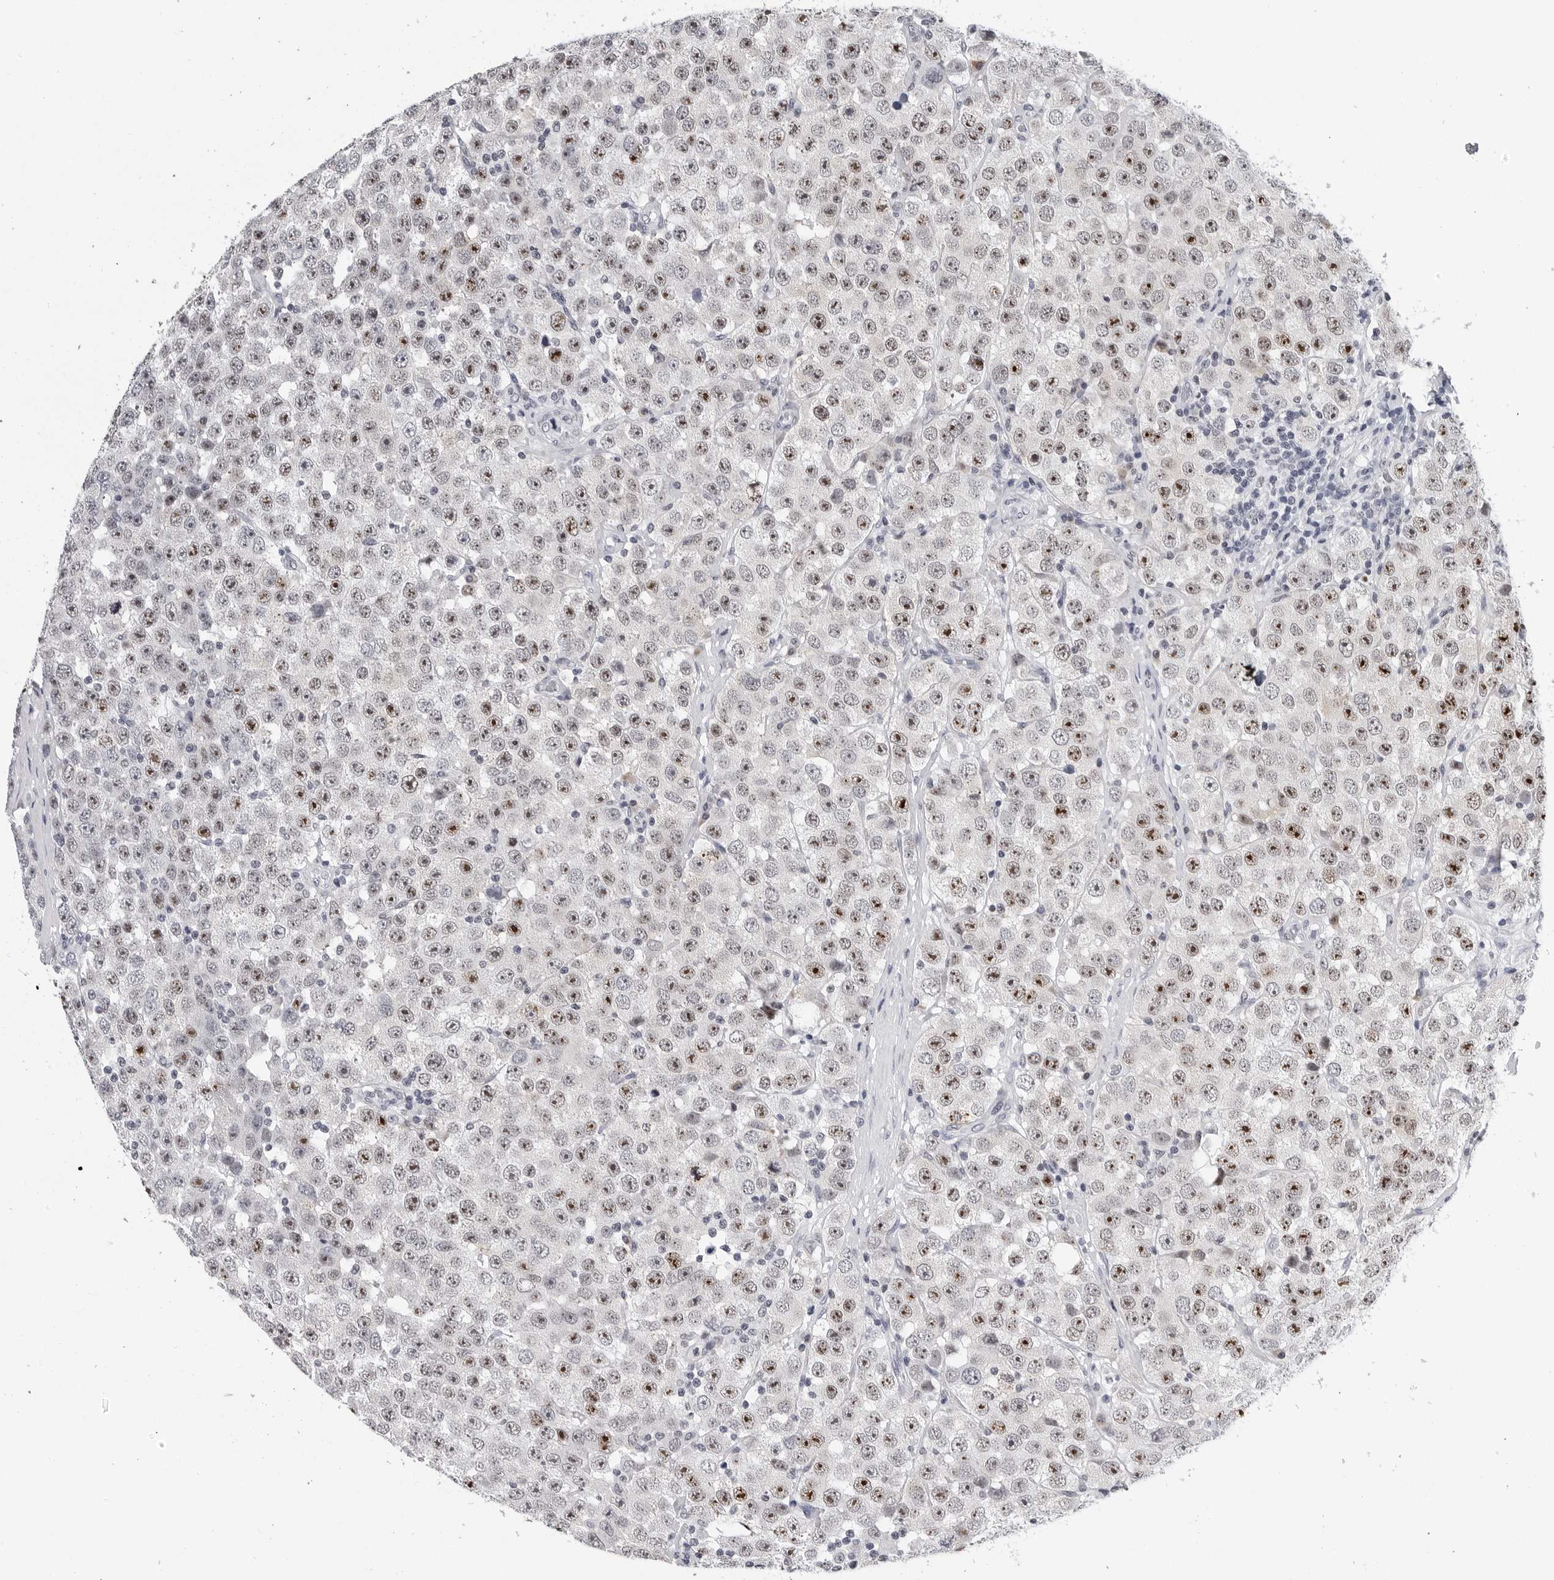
{"staining": {"intensity": "strong", "quantity": "25%-75%", "location": "nuclear"}, "tissue": "testis cancer", "cell_type": "Tumor cells", "image_type": "cancer", "snomed": [{"axis": "morphology", "description": "Seminoma, NOS"}, {"axis": "morphology", "description": "Carcinoma, Embryonal, NOS"}, {"axis": "topography", "description": "Testis"}], "caption": "An immunohistochemistry (IHC) micrograph of neoplastic tissue is shown. Protein staining in brown shows strong nuclear positivity in testis embryonal carcinoma within tumor cells.", "gene": "GNL2", "patient": {"sex": "male", "age": 28}}